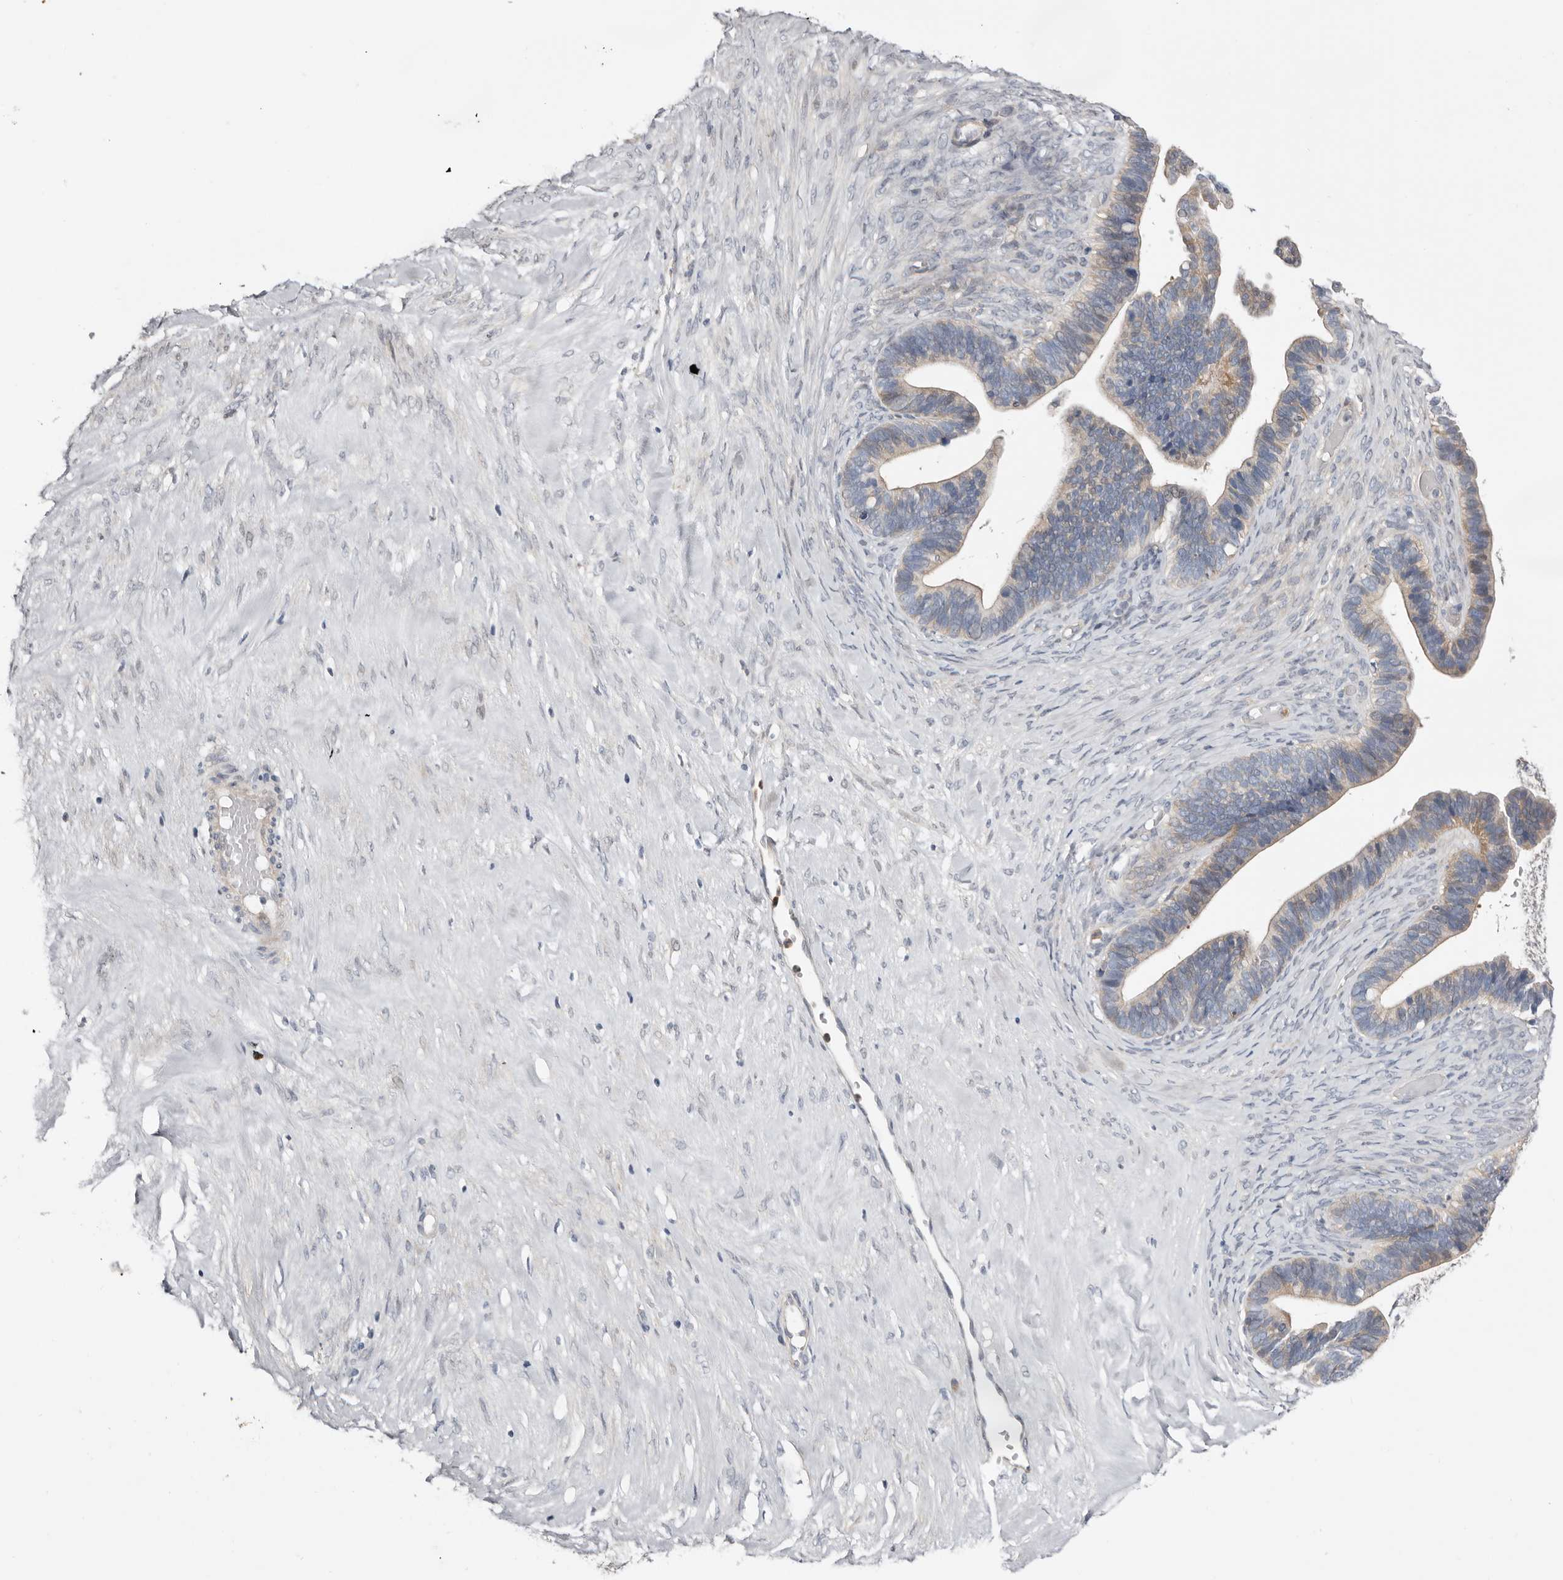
{"staining": {"intensity": "weak", "quantity": "<25%", "location": "cytoplasmic/membranous"}, "tissue": "ovarian cancer", "cell_type": "Tumor cells", "image_type": "cancer", "snomed": [{"axis": "morphology", "description": "Cystadenocarcinoma, serous, NOS"}, {"axis": "topography", "description": "Ovary"}], "caption": "Tumor cells show no significant staining in serous cystadenocarcinoma (ovarian).", "gene": "MSRB2", "patient": {"sex": "female", "age": 56}}